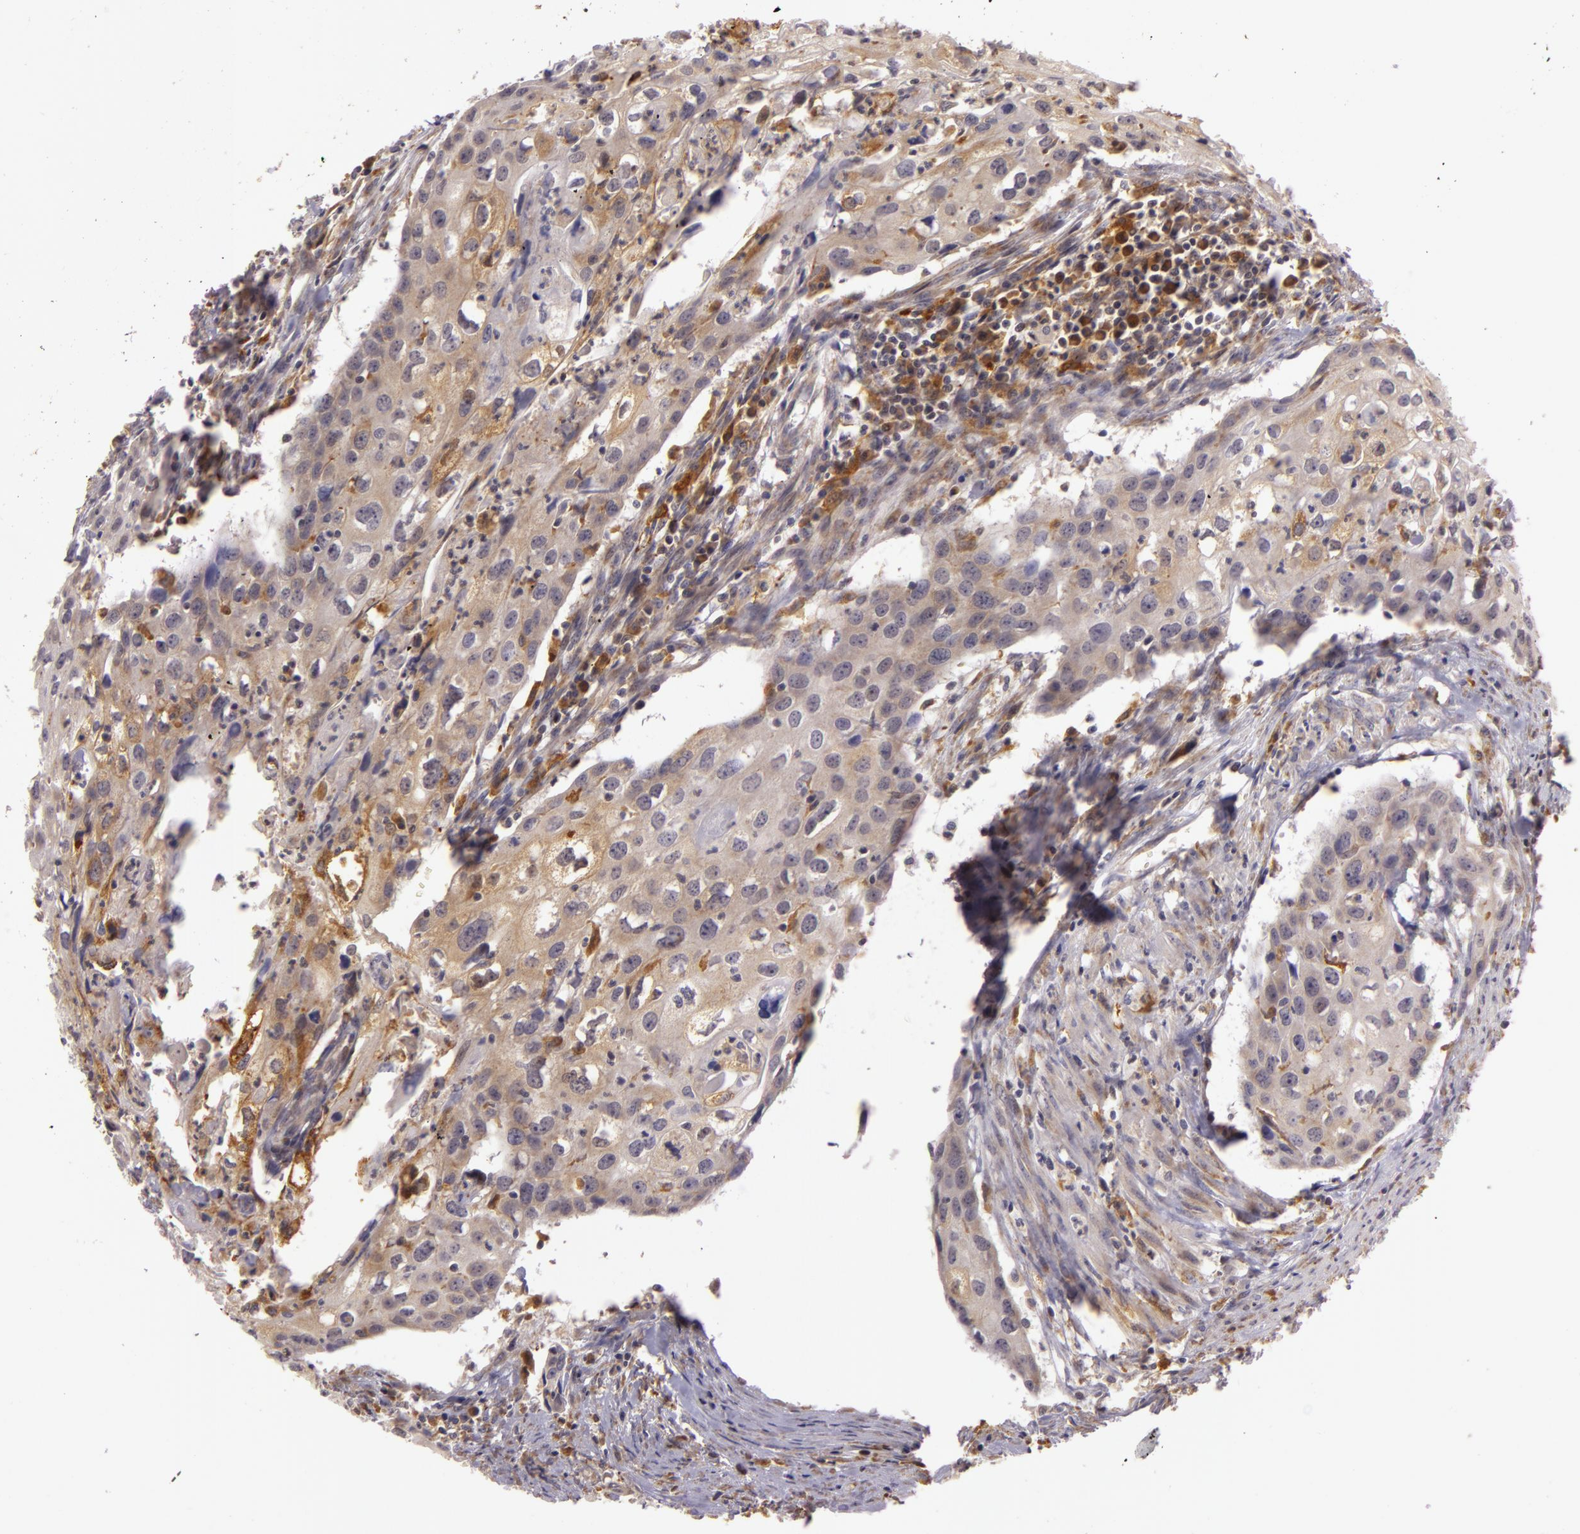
{"staining": {"intensity": "weak", "quantity": "<25%", "location": "cytoplasmic/membranous"}, "tissue": "urothelial cancer", "cell_type": "Tumor cells", "image_type": "cancer", "snomed": [{"axis": "morphology", "description": "Urothelial carcinoma, High grade"}, {"axis": "topography", "description": "Urinary bladder"}], "caption": "The histopathology image reveals no significant positivity in tumor cells of high-grade urothelial carcinoma.", "gene": "PPP1R3F", "patient": {"sex": "male", "age": 54}}